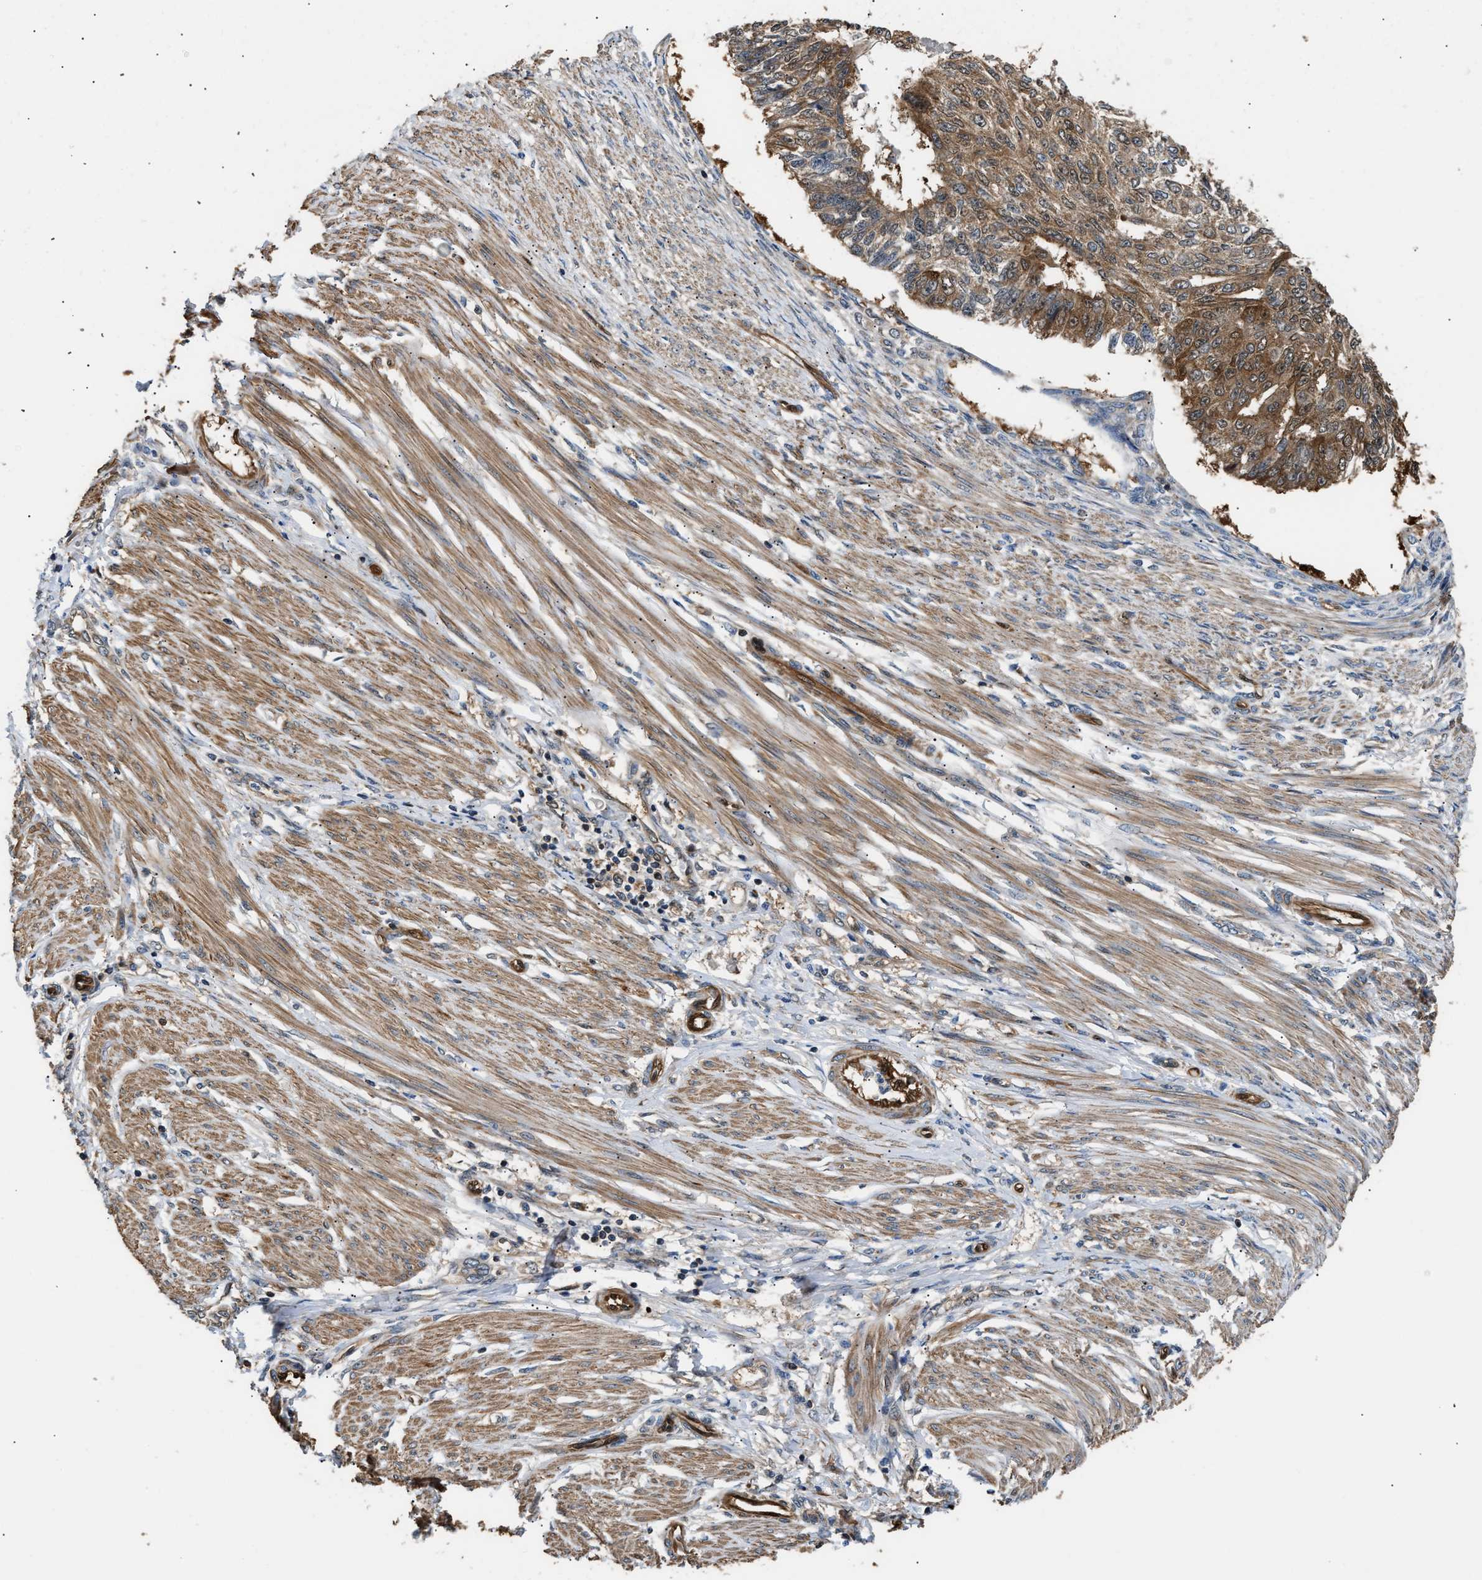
{"staining": {"intensity": "moderate", "quantity": ">75%", "location": "cytoplasmic/membranous"}, "tissue": "endometrial cancer", "cell_type": "Tumor cells", "image_type": "cancer", "snomed": [{"axis": "morphology", "description": "Adenocarcinoma, NOS"}, {"axis": "topography", "description": "Endometrium"}], "caption": "IHC (DAB (3,3'-diaminobenzidine)) staining of human endometrial adenocarcinoma shows moderate cytoplasmic/membranous protein positivity in approximately >75% of tumor cells. (Stains: DAB in brown, nuclei in blue, Microscopy: brightfield microscopy at high magnification).", "gene": "PPA1", "patient": {"sex": "female", "age": 32}}